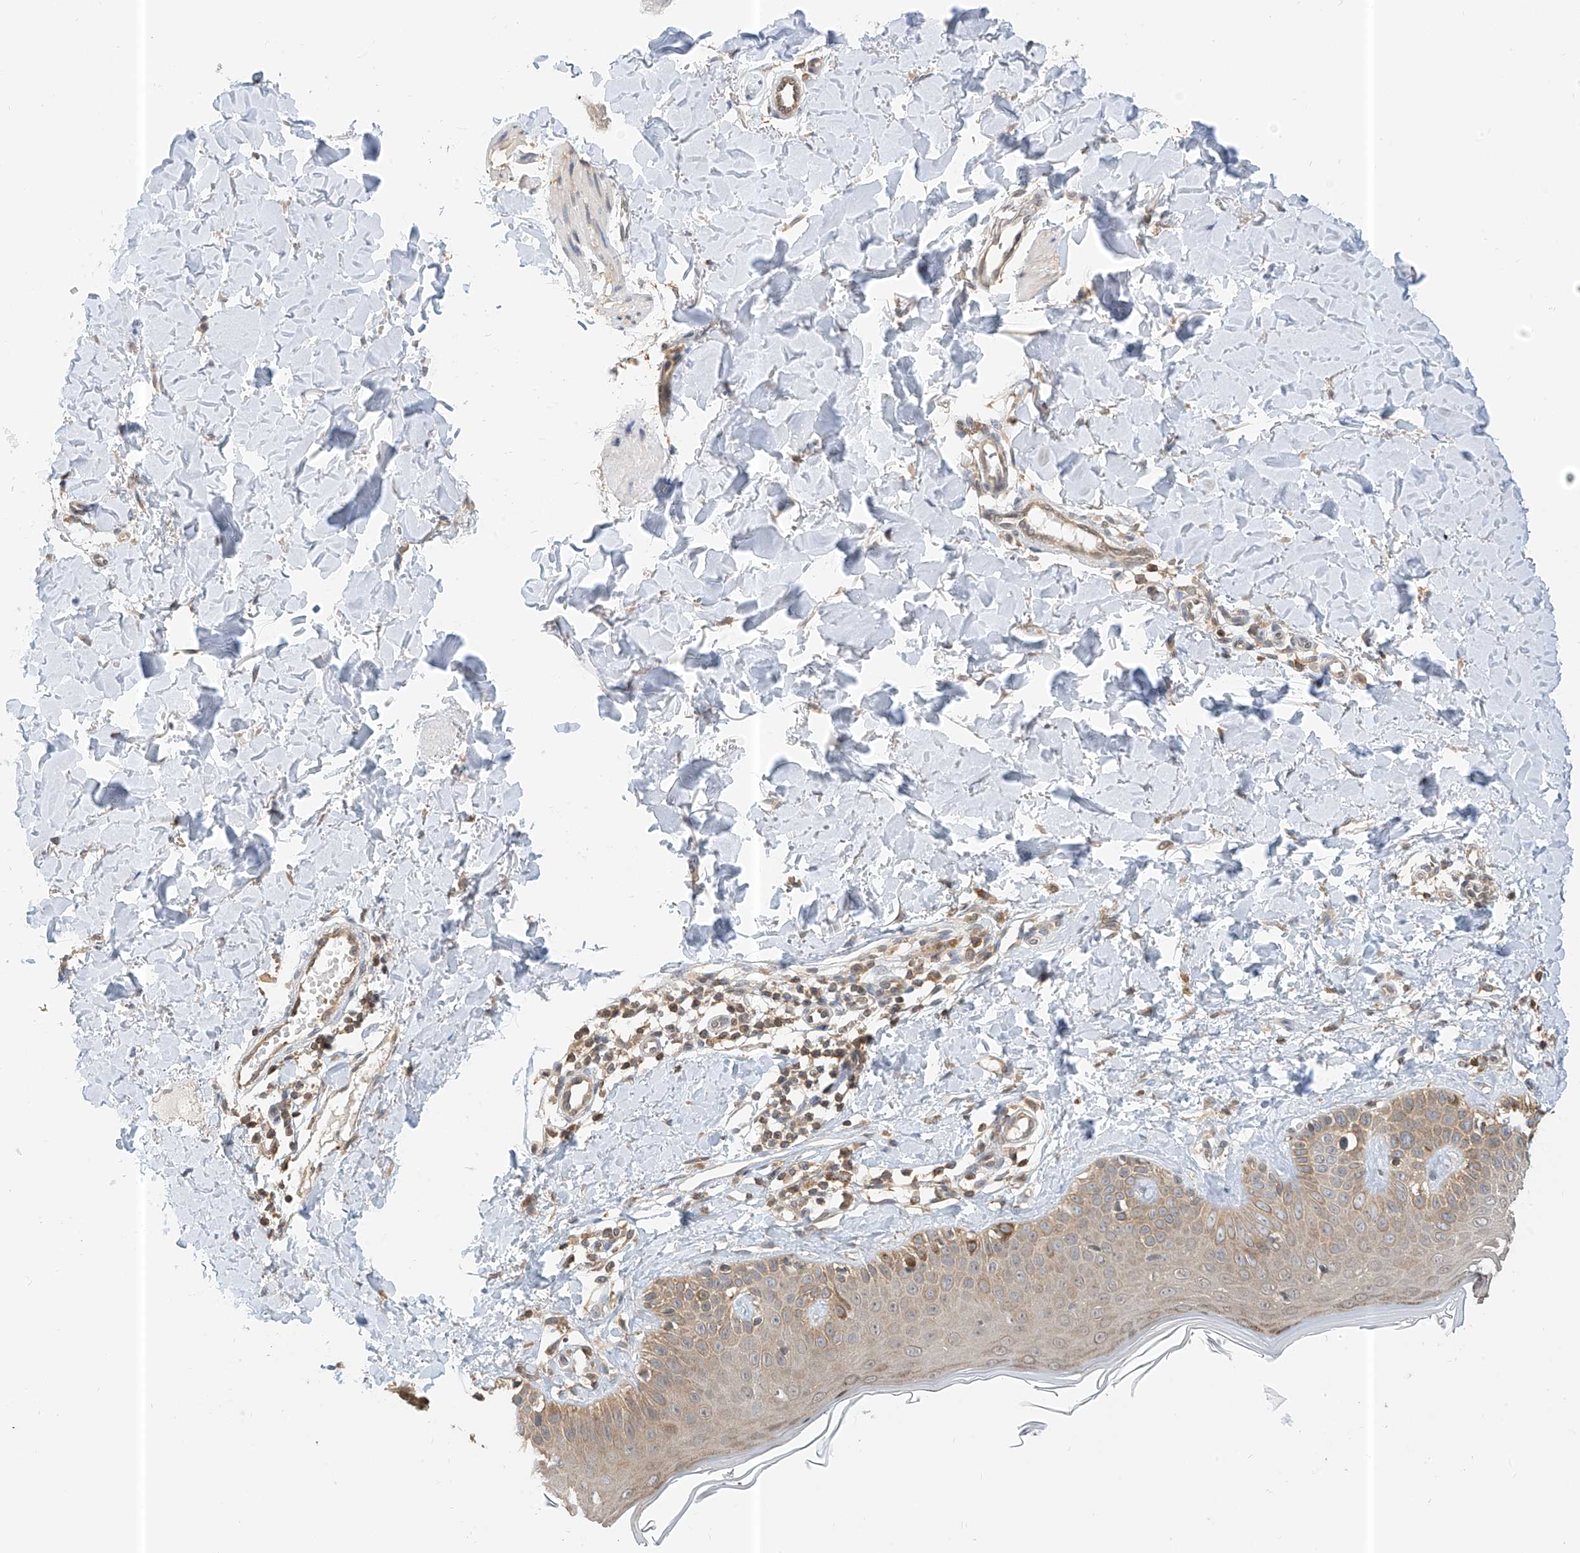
{"staining": {"intensity": "negative", "quantity": "none", "location": "none"}, "tissue": "skin", "cell_type": "Fibroblasts", "image_type": "normal", "snomed": [{"axis": "morphology", "description": "Normal tissue, NOS"}, {"axis": "topography", "description": "Skin"}], "caption": "This is an immunohistochemistry (IHC) micrograph of benign human skin. There is no positivity in fibroblasts.", "gene": "PPA2", "patient": {"sex": "male", "age": 52}}